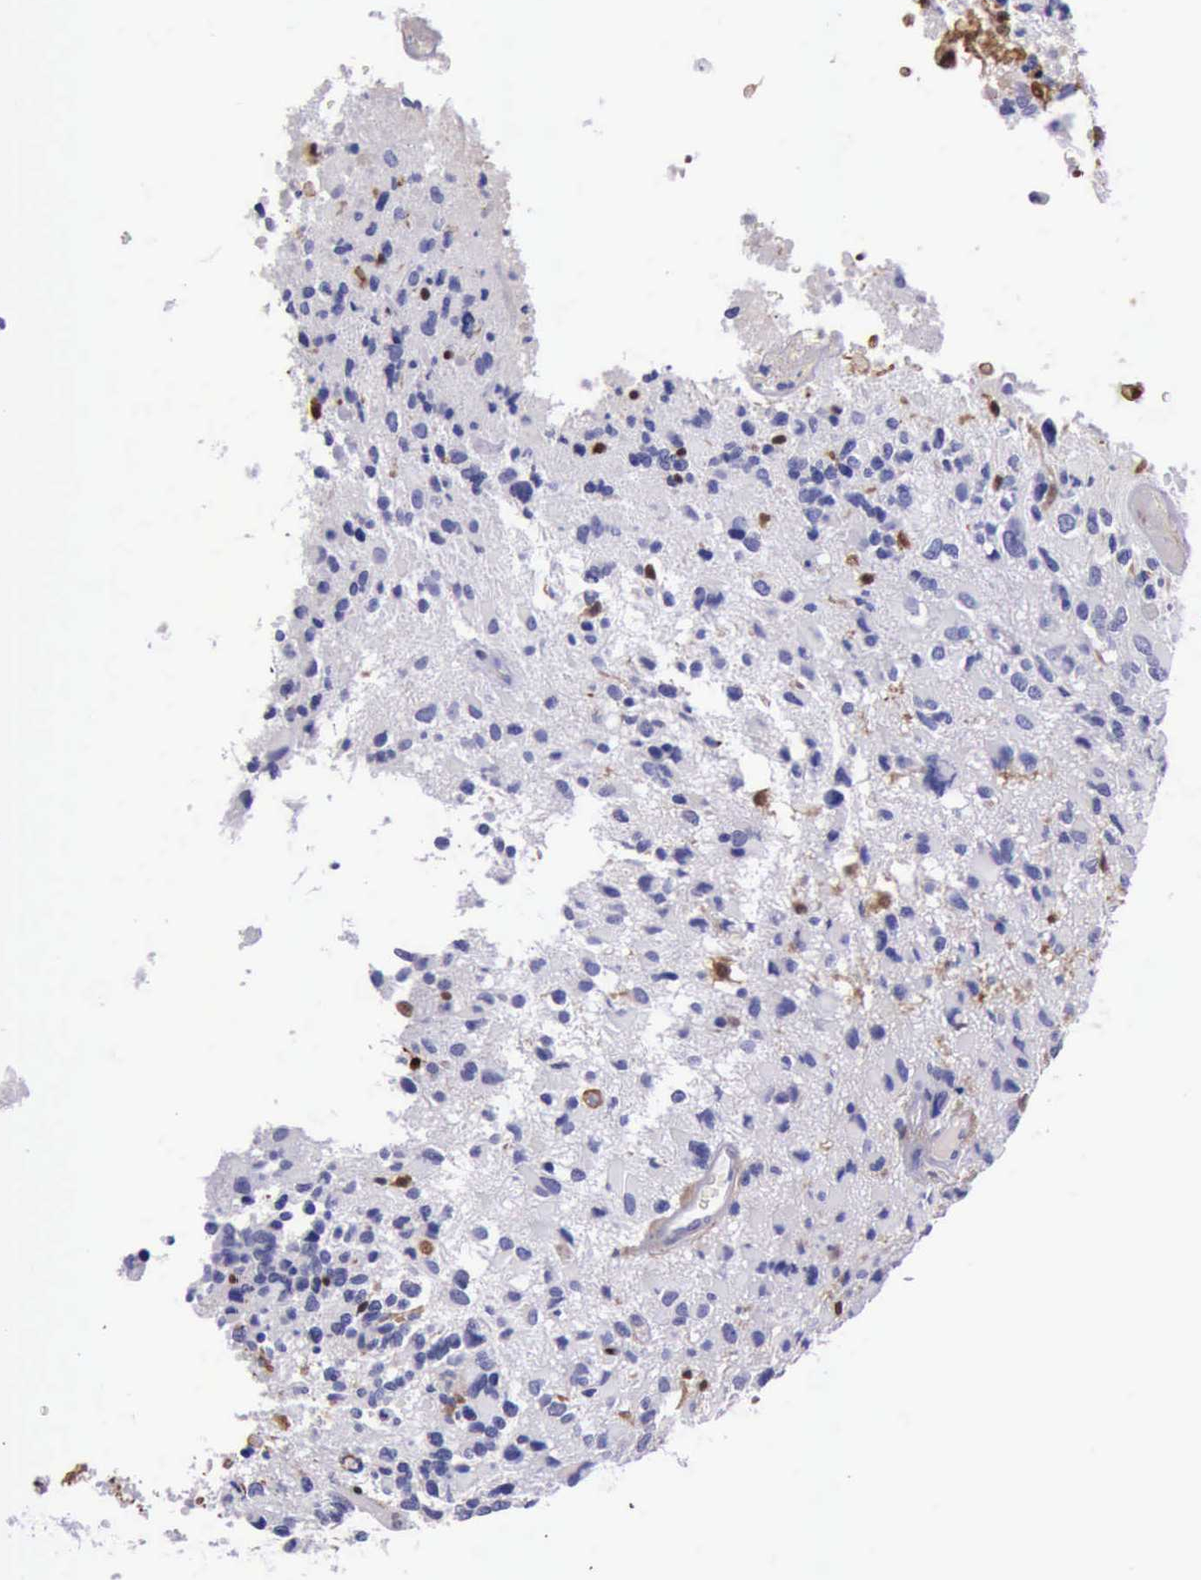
{"staining": {"intensity": "weak", "quantity": "<25%", "location": "cytoplasmic/membranous,nuclear"}, "tissue": "glioma", "cell_type": "Tumor cells", "image_type": "cancer", "snomed": [{"axis": "morphology", "description": "Glioma, malignant, High grade"}, {"axis": "topography", "description": "Brain"}], "caption": "The photomicrograph demonstrates no significant expression in tumor cells of glioma.", "gene": "TYMP", "patient": {"sex": "male", "age": 69}}